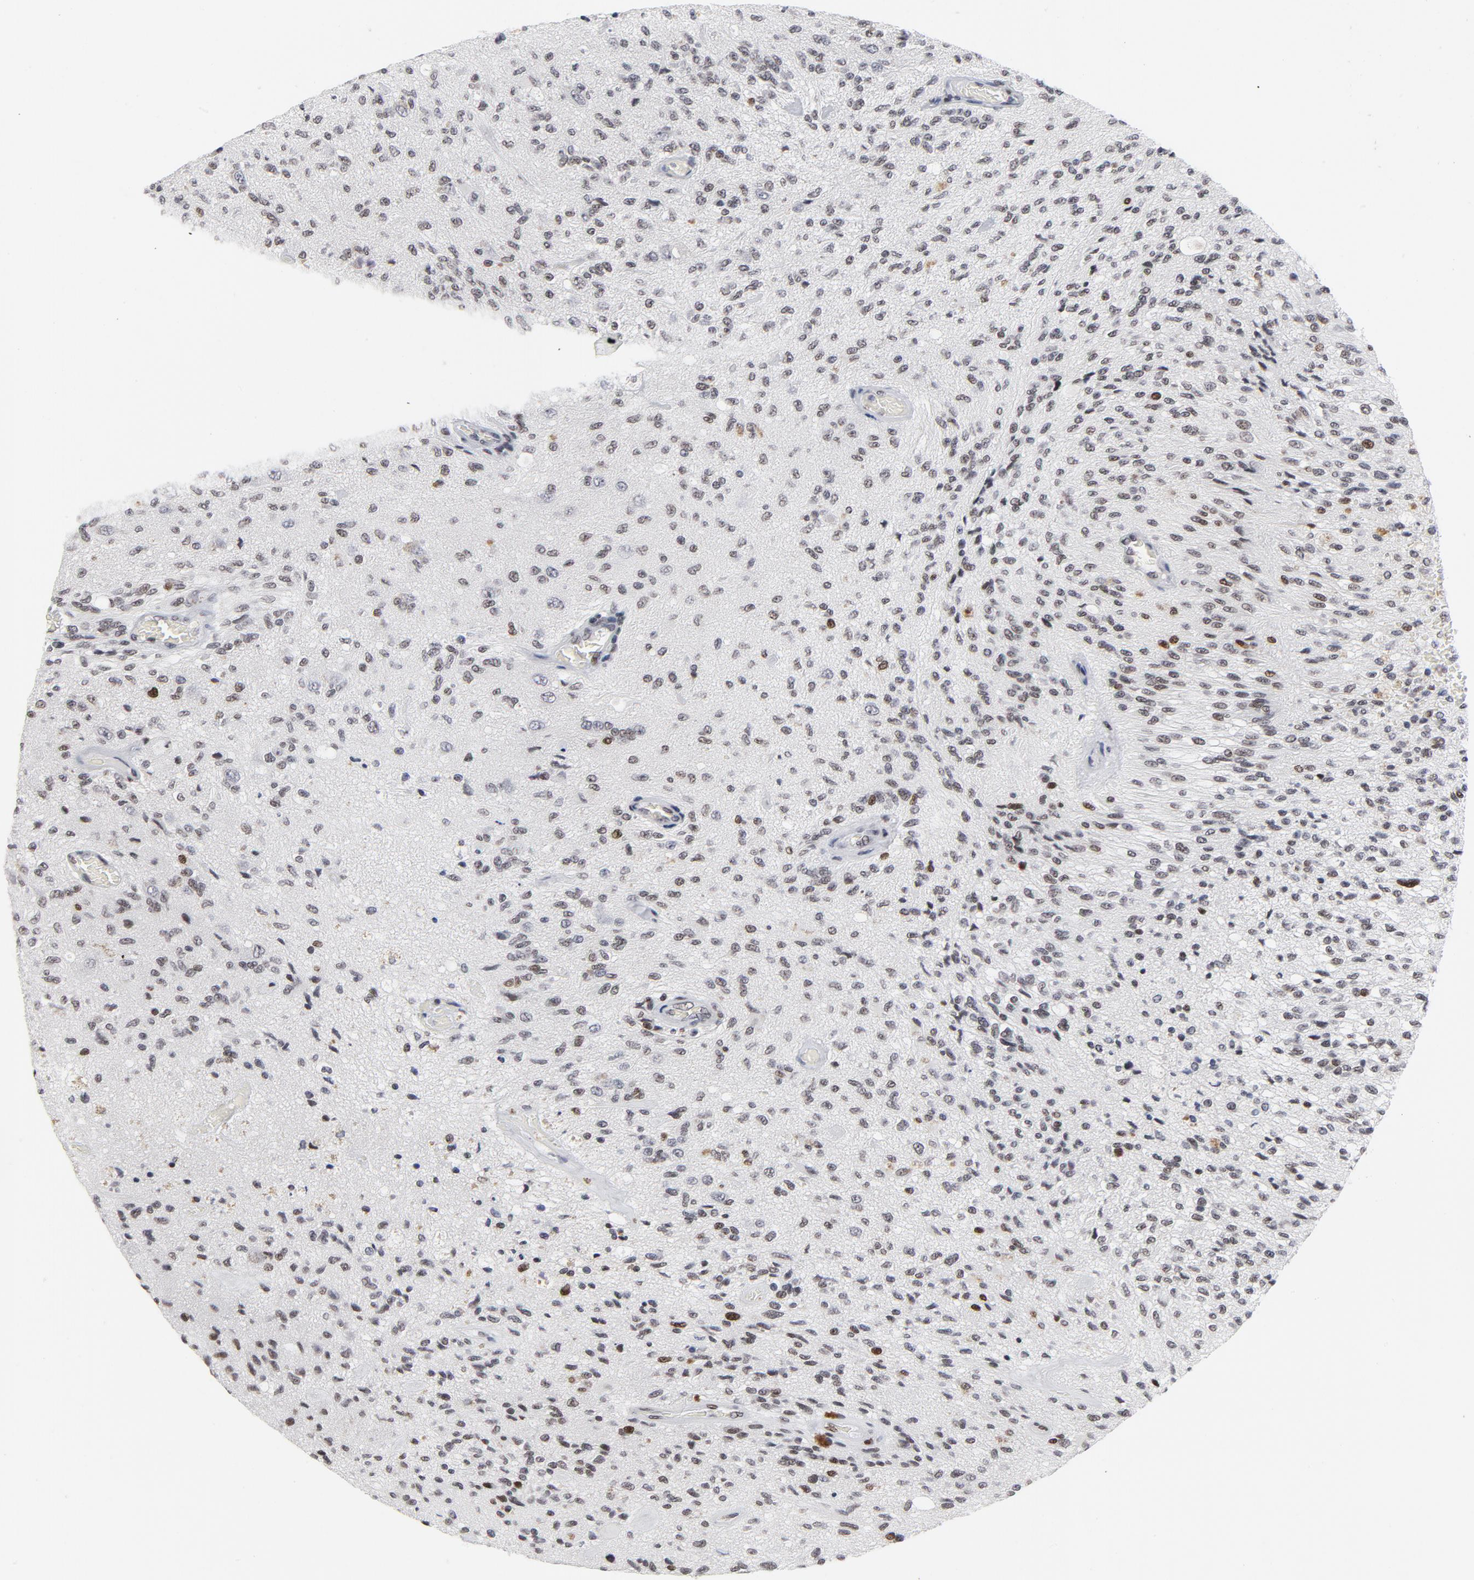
{"staining": {"intensity": "moderate", "quantity": "<25%", "location": "nuclear"}, "tissue": "glioma", "cell_type": "Tumor cells", "image_type": "cancer", "snomed": [{"axis": "morphology", "description": "Normal tissue, NOS"}, {"axis": "morphology", "description": "Glioma, malignant, High grade"}, {"axis": "topography", "description": "Cerebral cortex"}], "caption": "Glioma tissue exhibits moderate nuclear staining in about <25% of tumor cells", "gene": "RFC4", "patient": {"sex": "male", "age": 77}}